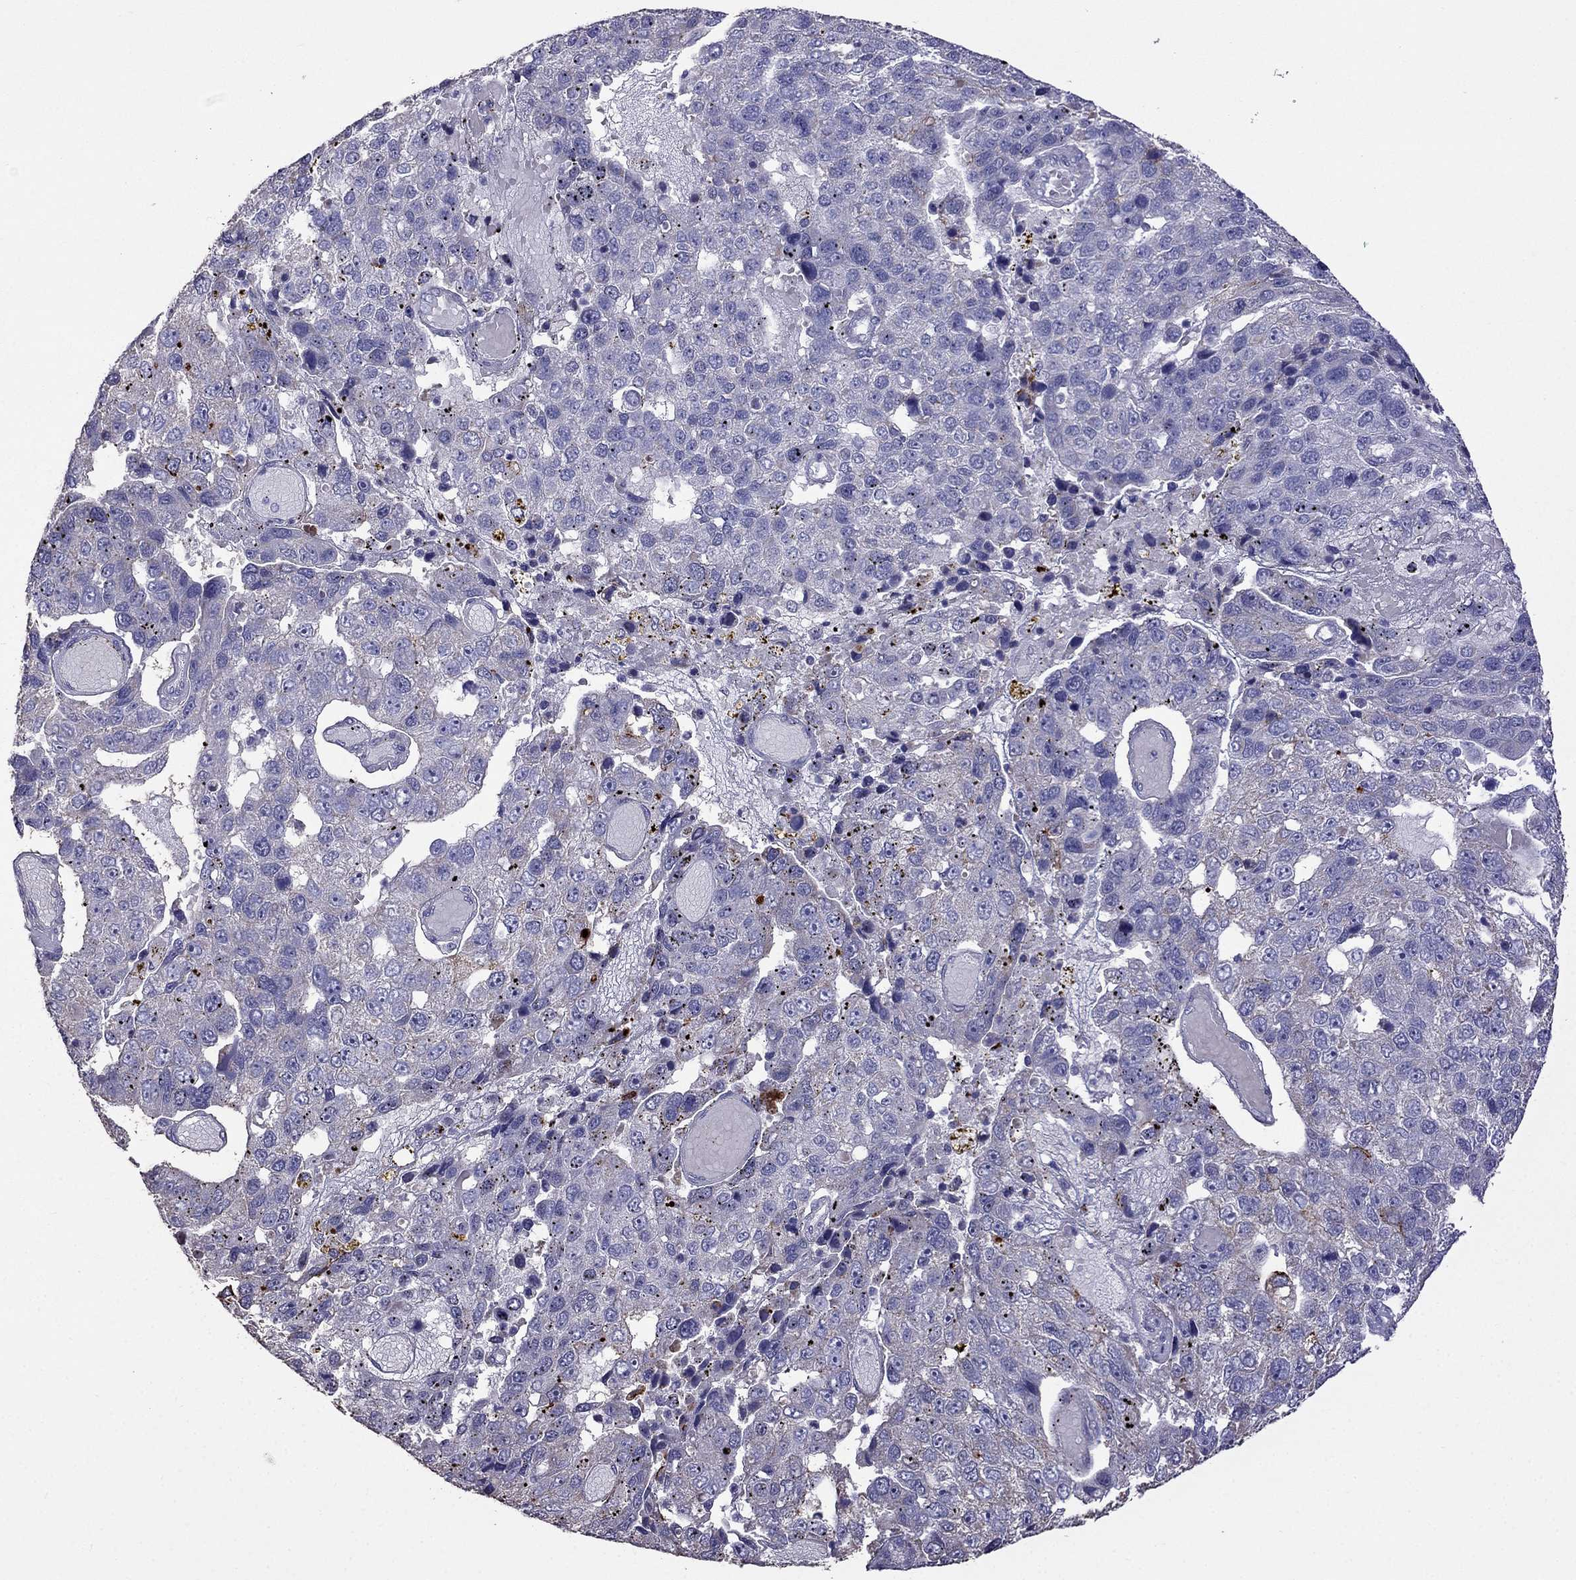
{"staining": {"intensity": "negative", "quantity": "none", "location": "none"}, "tissue": "pancreatic cancer", "cell_type": "Tumor cells", "image_type": "cancer", "snomed": [{"axis": "morphology", "description": "Adenocarcinoma, NOS"}, {"axis": "topography", "description": "Pancreas"}], "caption": "Tumor cells show no significant protein staining in pancreatic adenocarcinoma. (DAB immunohistochemistry with hematoxylin counter stain).", "gene": "AK5", "patient": {"sex": "female", "age": 61}}